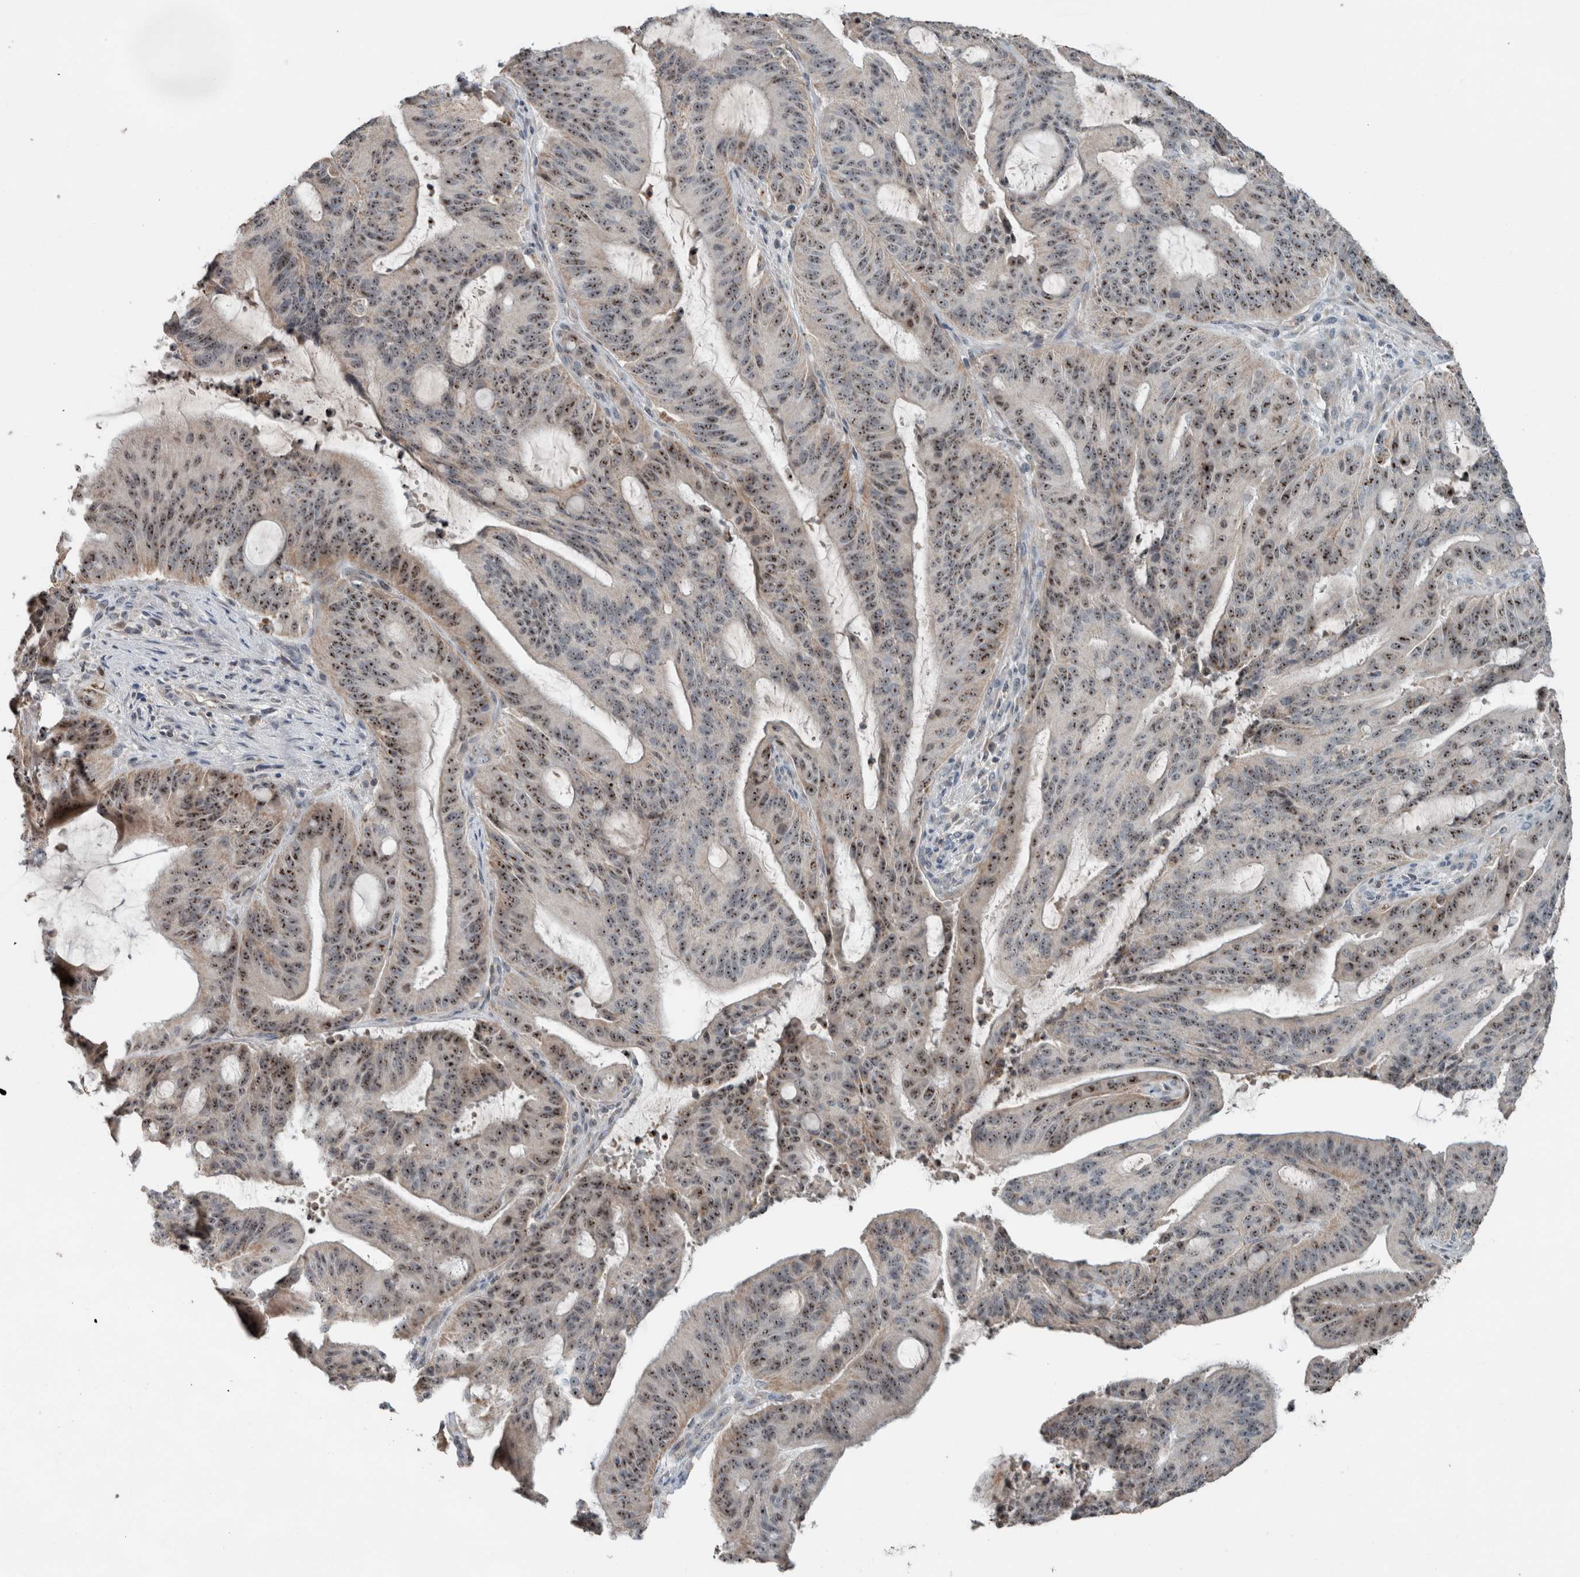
{"staining": {"intensity": "moderate", "quantity": ">75%", "location": "nuclear"}, "tissue": "liver cancer", "cell_type": "Tumor cells", "image_type": "cancer", "snomed": [{"axis": "morphology", "description": "Normal tissue, NOS"}, {"axis": "morphology", "description": "Cholangiocarcinoma"}, {"axis": "topography", "description": "Liver"}, {"axis": "topography", "description": "Peripheral nerve tissue"}], "caption": "Liver cancer tissue reveals moderate nuclear positivity in about >75% of tumor cells", "gene": "RPF1", "patient": {"sex": "female", "age": 73}}